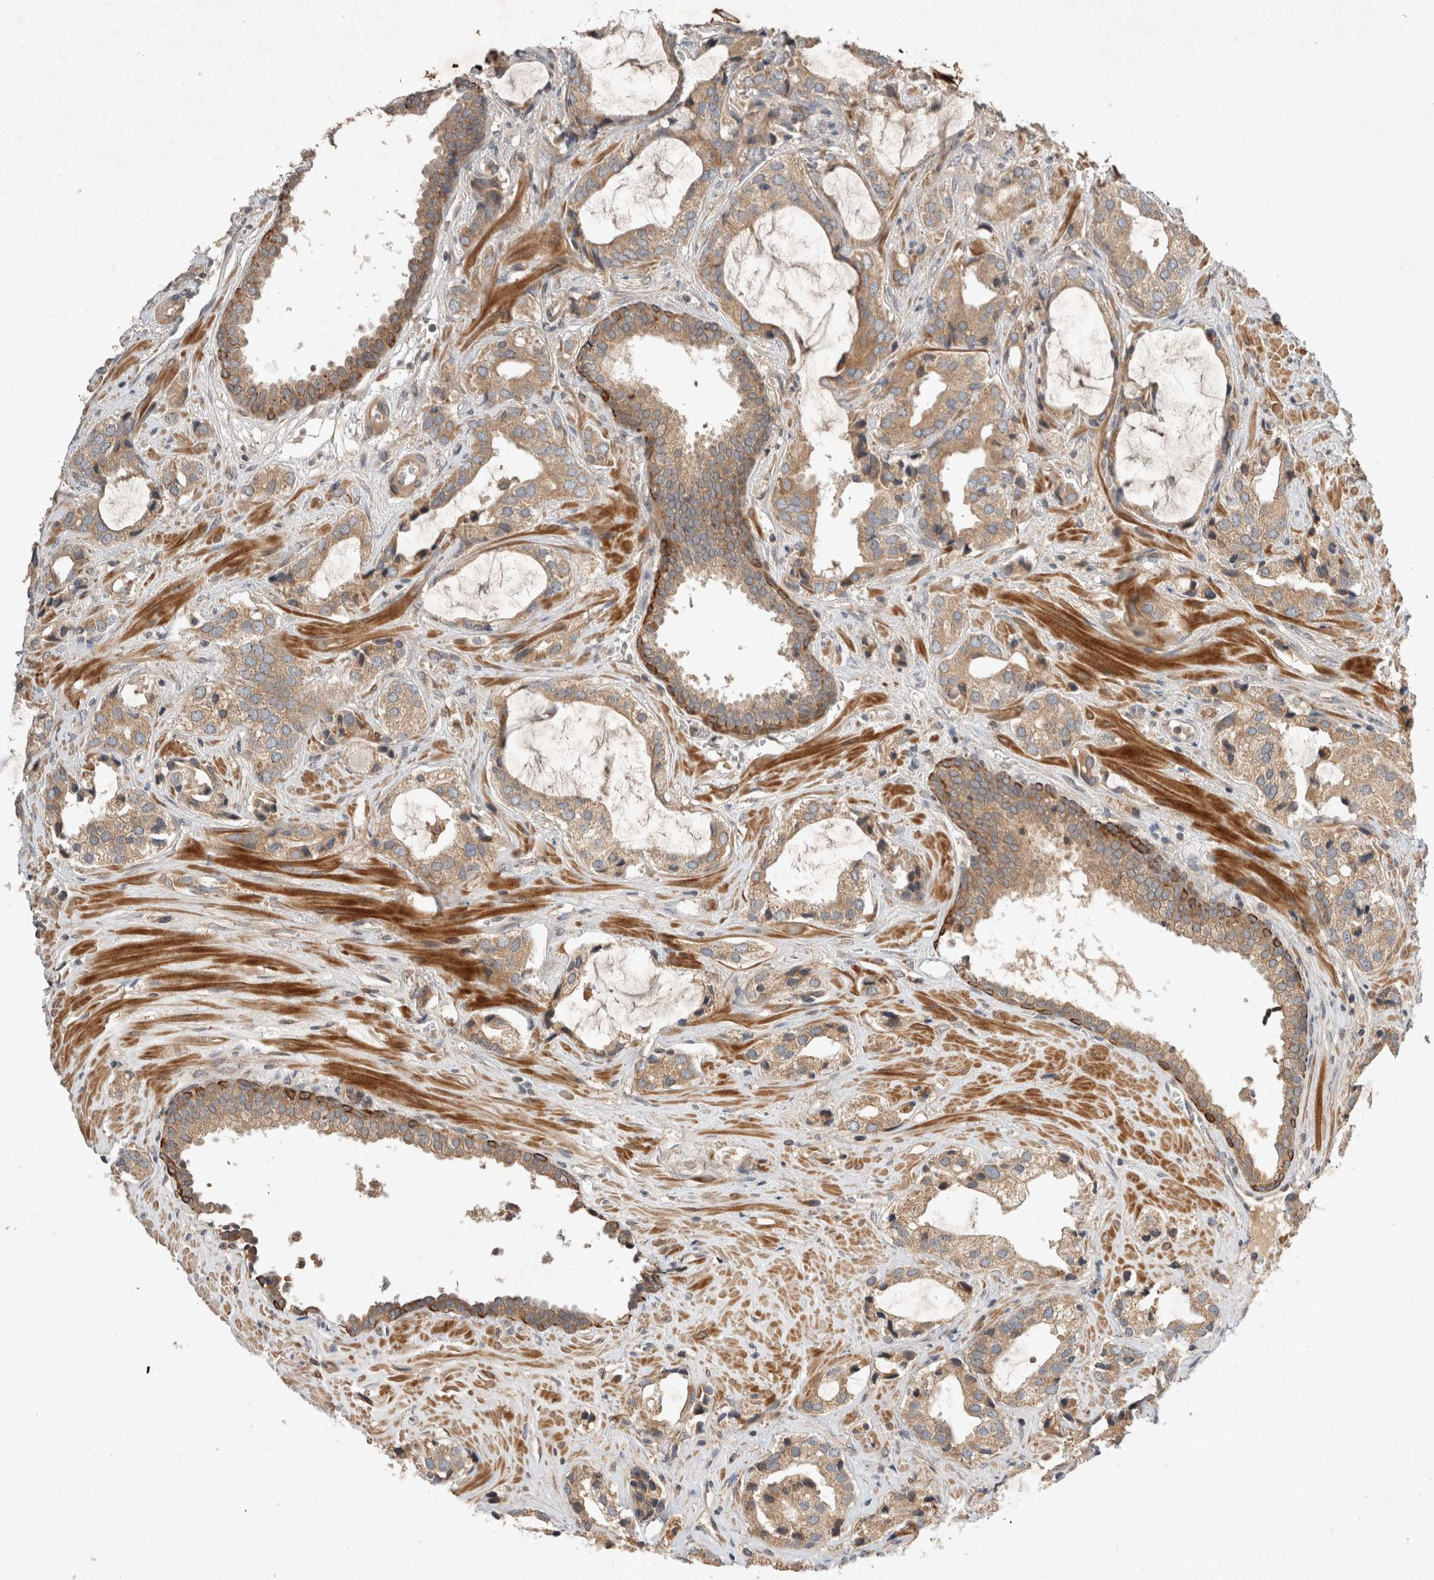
{"staining": {"intensity": "weak", "quantity": ">75%", "location": "cytoplasmic/membranous"}, "tissue": "prostate cancer", "cell_type": "Tumor cells", "image_type": "cancer", "snomed": [{"axis": "morphology", "description": "Adenocarcinoma, High grade"}, {"axis": "topography", "description": "Prostate"}], "caption": "A brown stain shows weak cytoplasmic/membranous expression of a protein in prostate cancer (adenocarcinoma (high-grade)) tumor cells.", "gene": "ARMC9", "patient": {"sex": "male", "age": 66}}